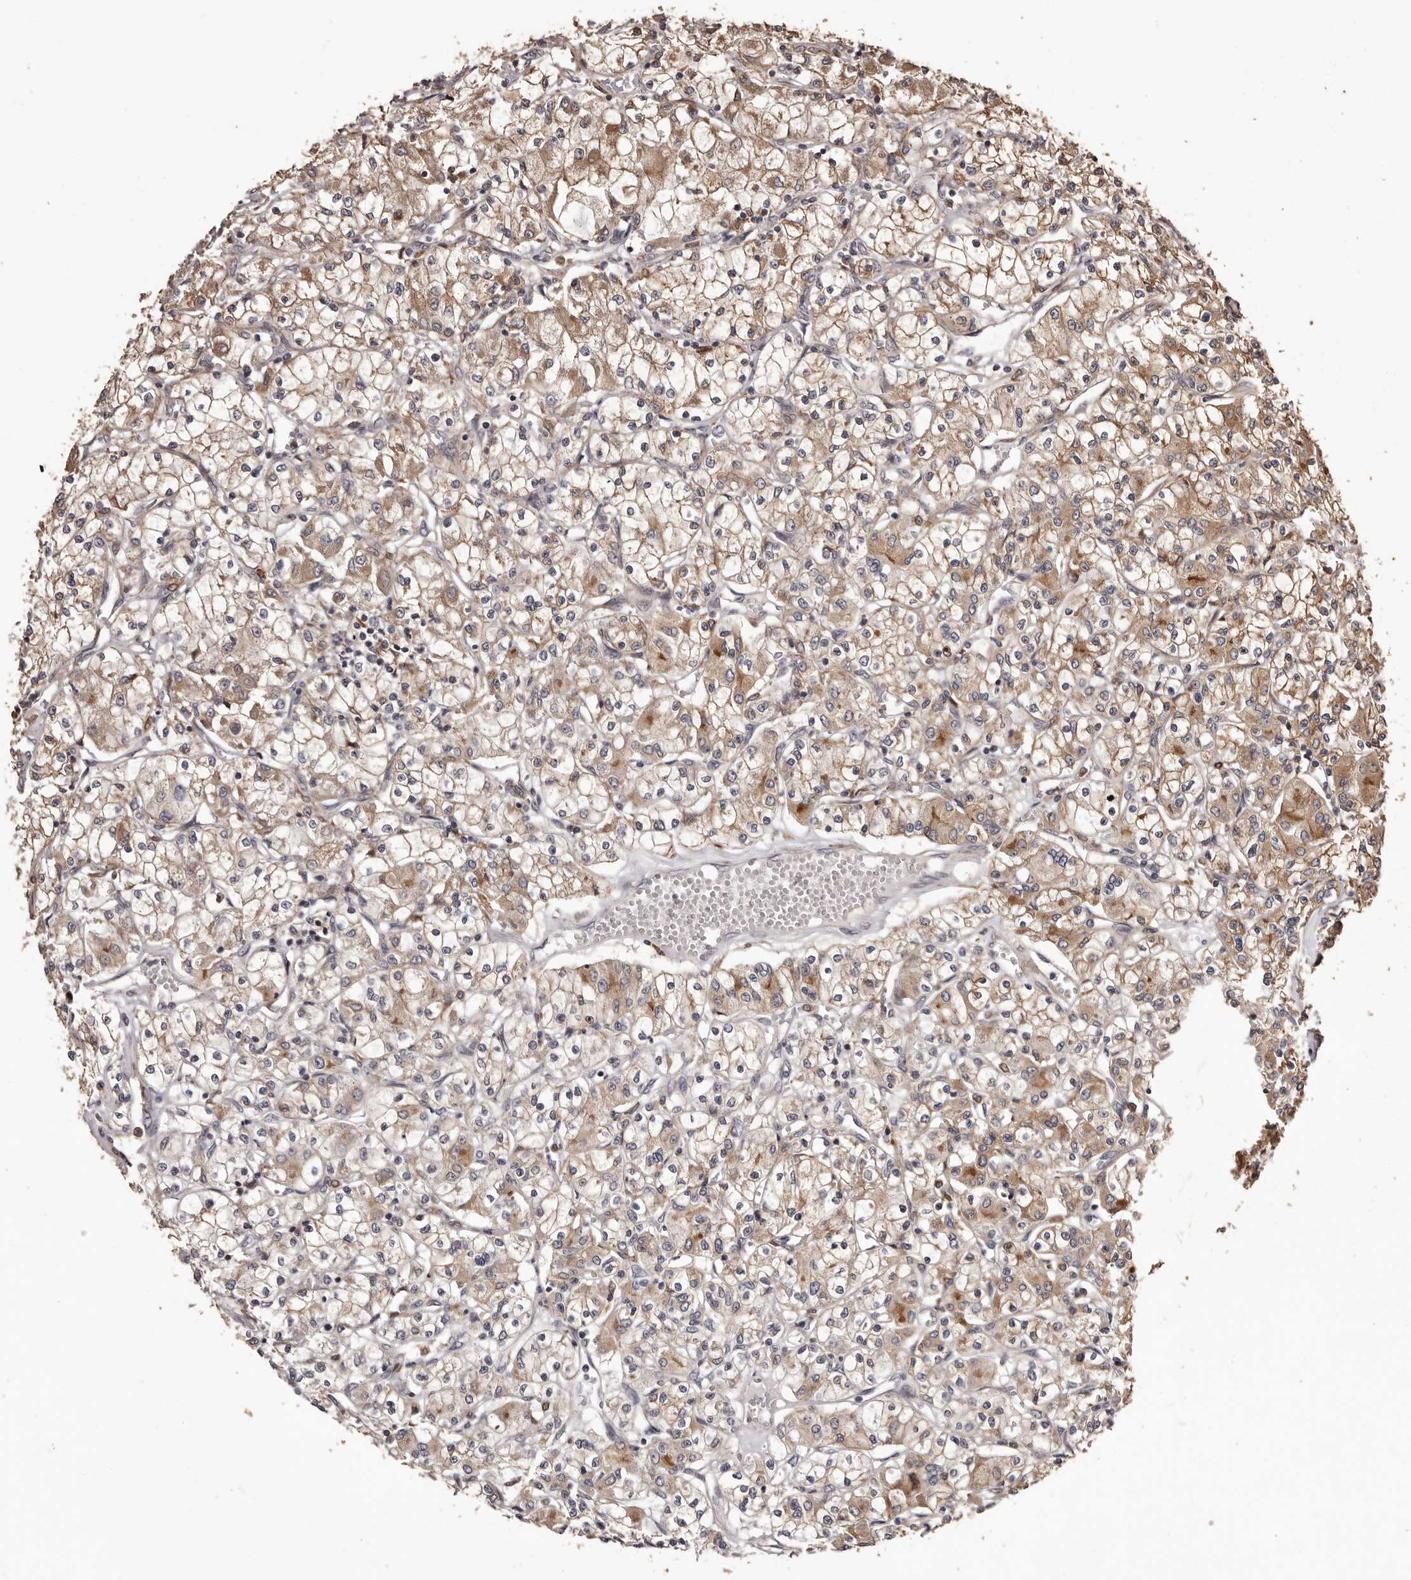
{"staining": {"intensity": "moderate", "quantity": "25%-75%", "location": "cytoplasmic/membranous"}, "tissue": "renal cancer", "cell_type": "Tumor cells", "image_type": "cancer", "snomed": [{"axis": "morphology", "description": "Adenocarcinoma, NOS"}, {"axis": "topography", "description": "Kidney"}], "caption": "Human renal cancer stained with a brown dye shows moderate cytoplasmic/membranous positive positivity in approximately 25%-75% of tumor cells.", "gene": "ZCCHC7", "patient": {"sex": "female", "age": 59}}